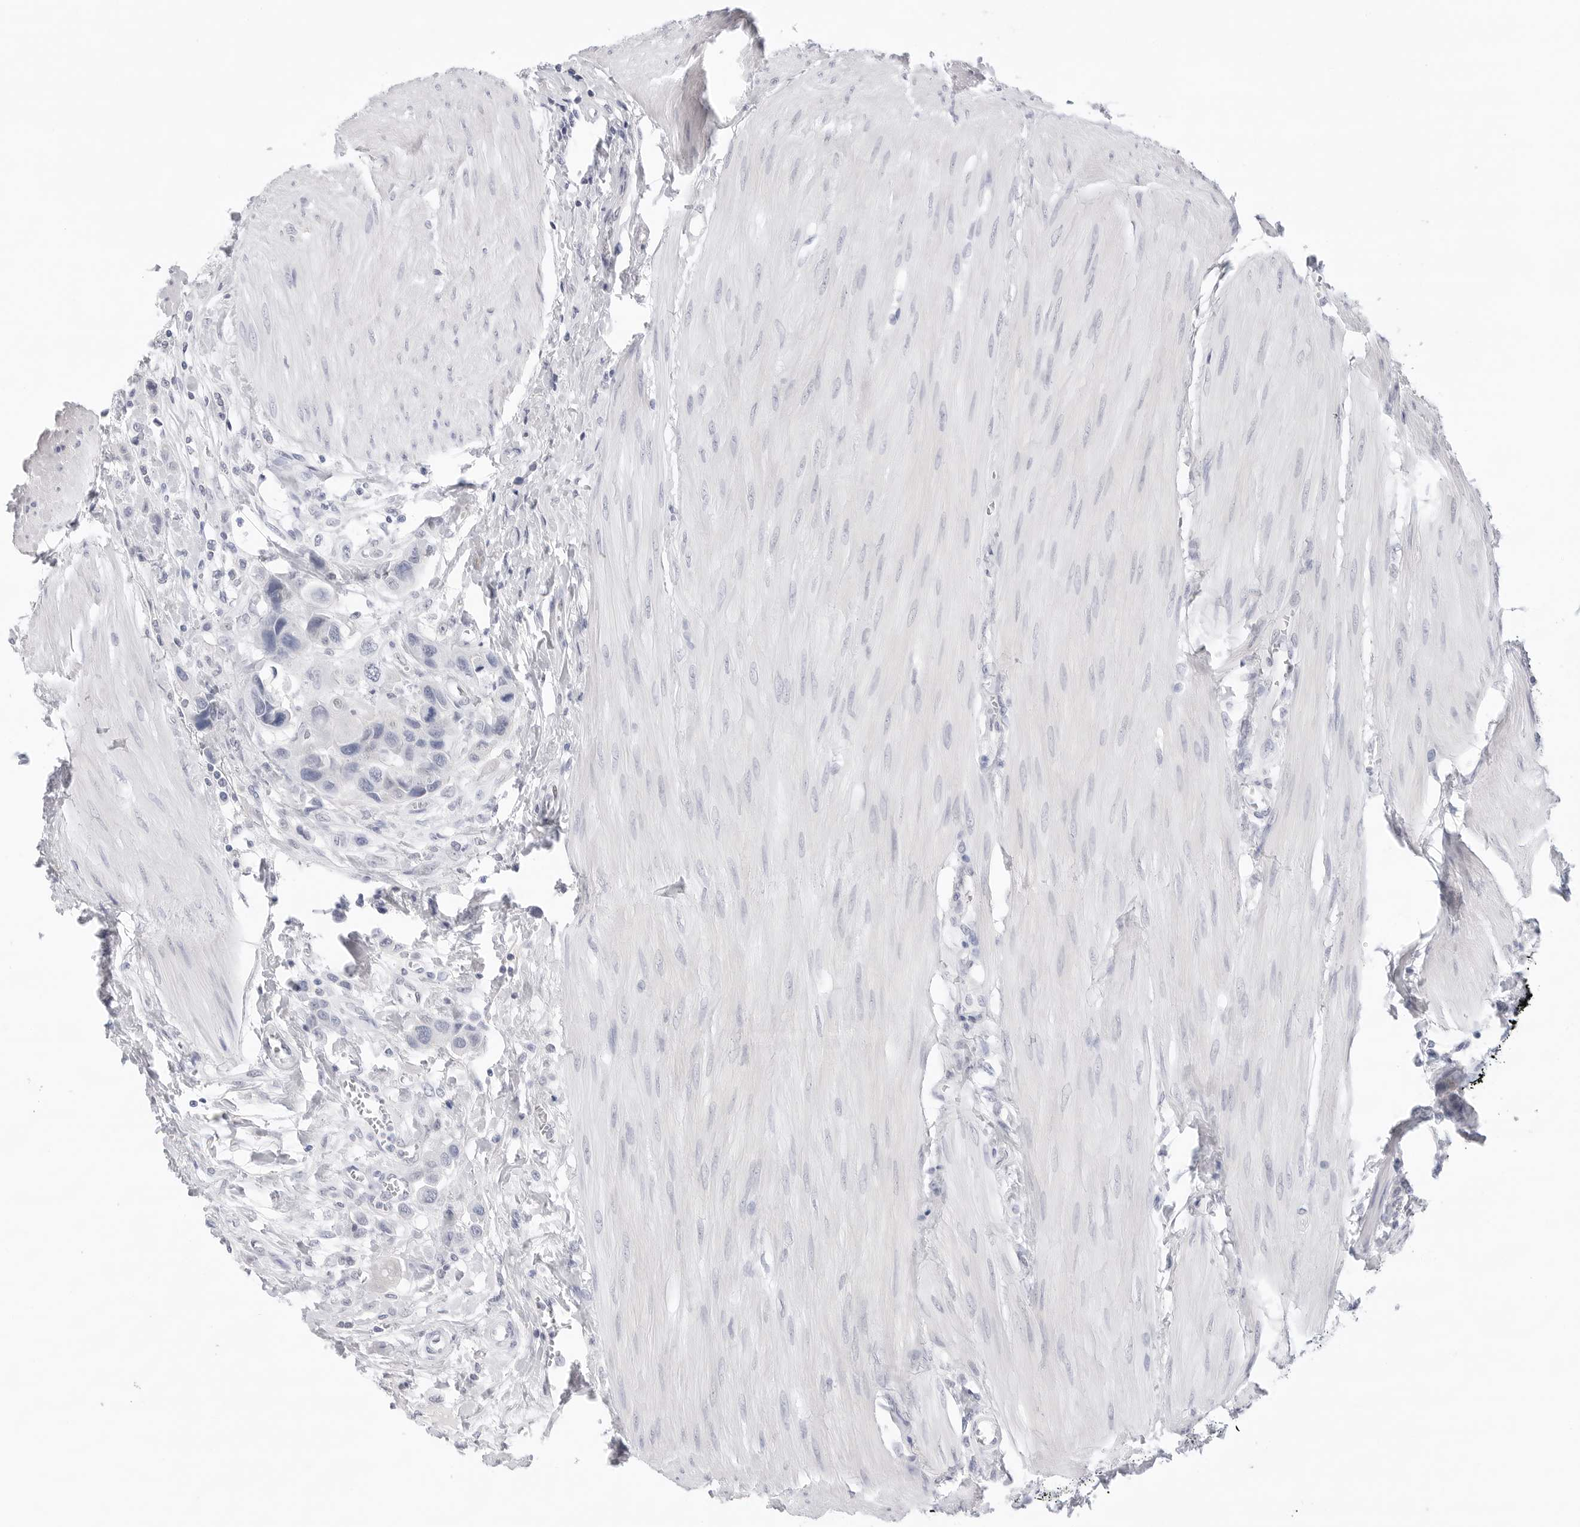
{"staining": {"intensity": "negative", "quantity": "none", "location": "none"}, "tissue": "urothelial cancer", "cell_type": "Tumor cells", "image_type": "cancer", "snomed": [{"axis": "morphology", "description": "Urothelial carcinoma, High grade"}, {"axis": "topography", "description": "Urinary bladder"}], "caption": "Urothelial cancer was stained to show a protein in brown. There is no significant positivity in tumor cells.", "gene": "SLC19A1", "patient": {"sex": "male", "age": 50}}